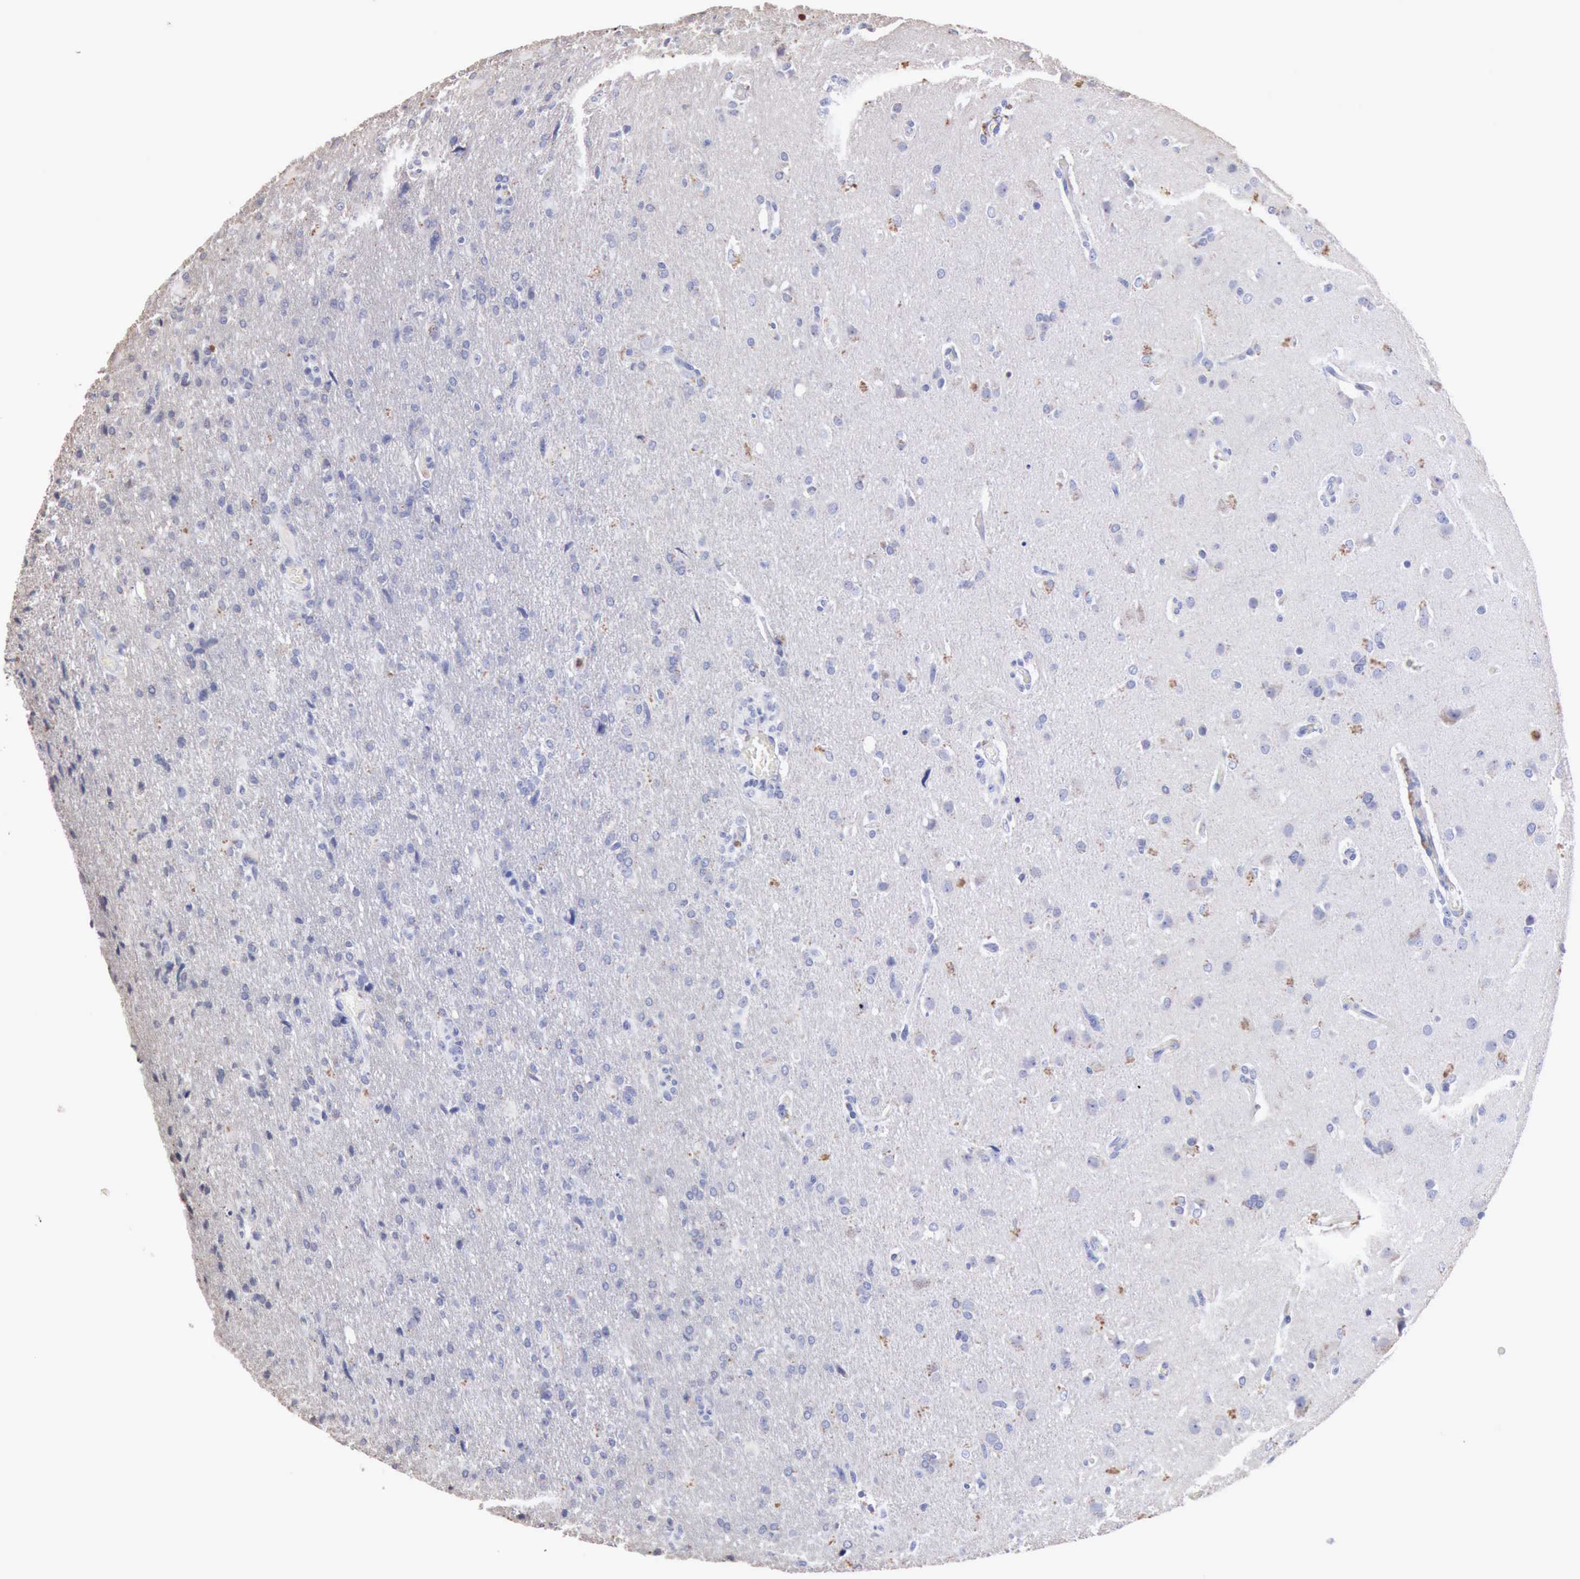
{"staining": {"intensity": "negative", "quantity": "none", "location": "none"}, "tissue": "glioma", "cell_type": "Tumor cells", "image_type": "cancer", "snomed": [{"axis": "morphology", "description": "Glioma, malignant, High grade"}, {"axis": "topography", "description": "Brain"}], "caption": "Malignant glioma (high-grade) was stained to show a protein in brown. There is no significant positivity in tumor cells.", "gene": "KRT6B", "patient": {"sex": "male", "age": 68}}